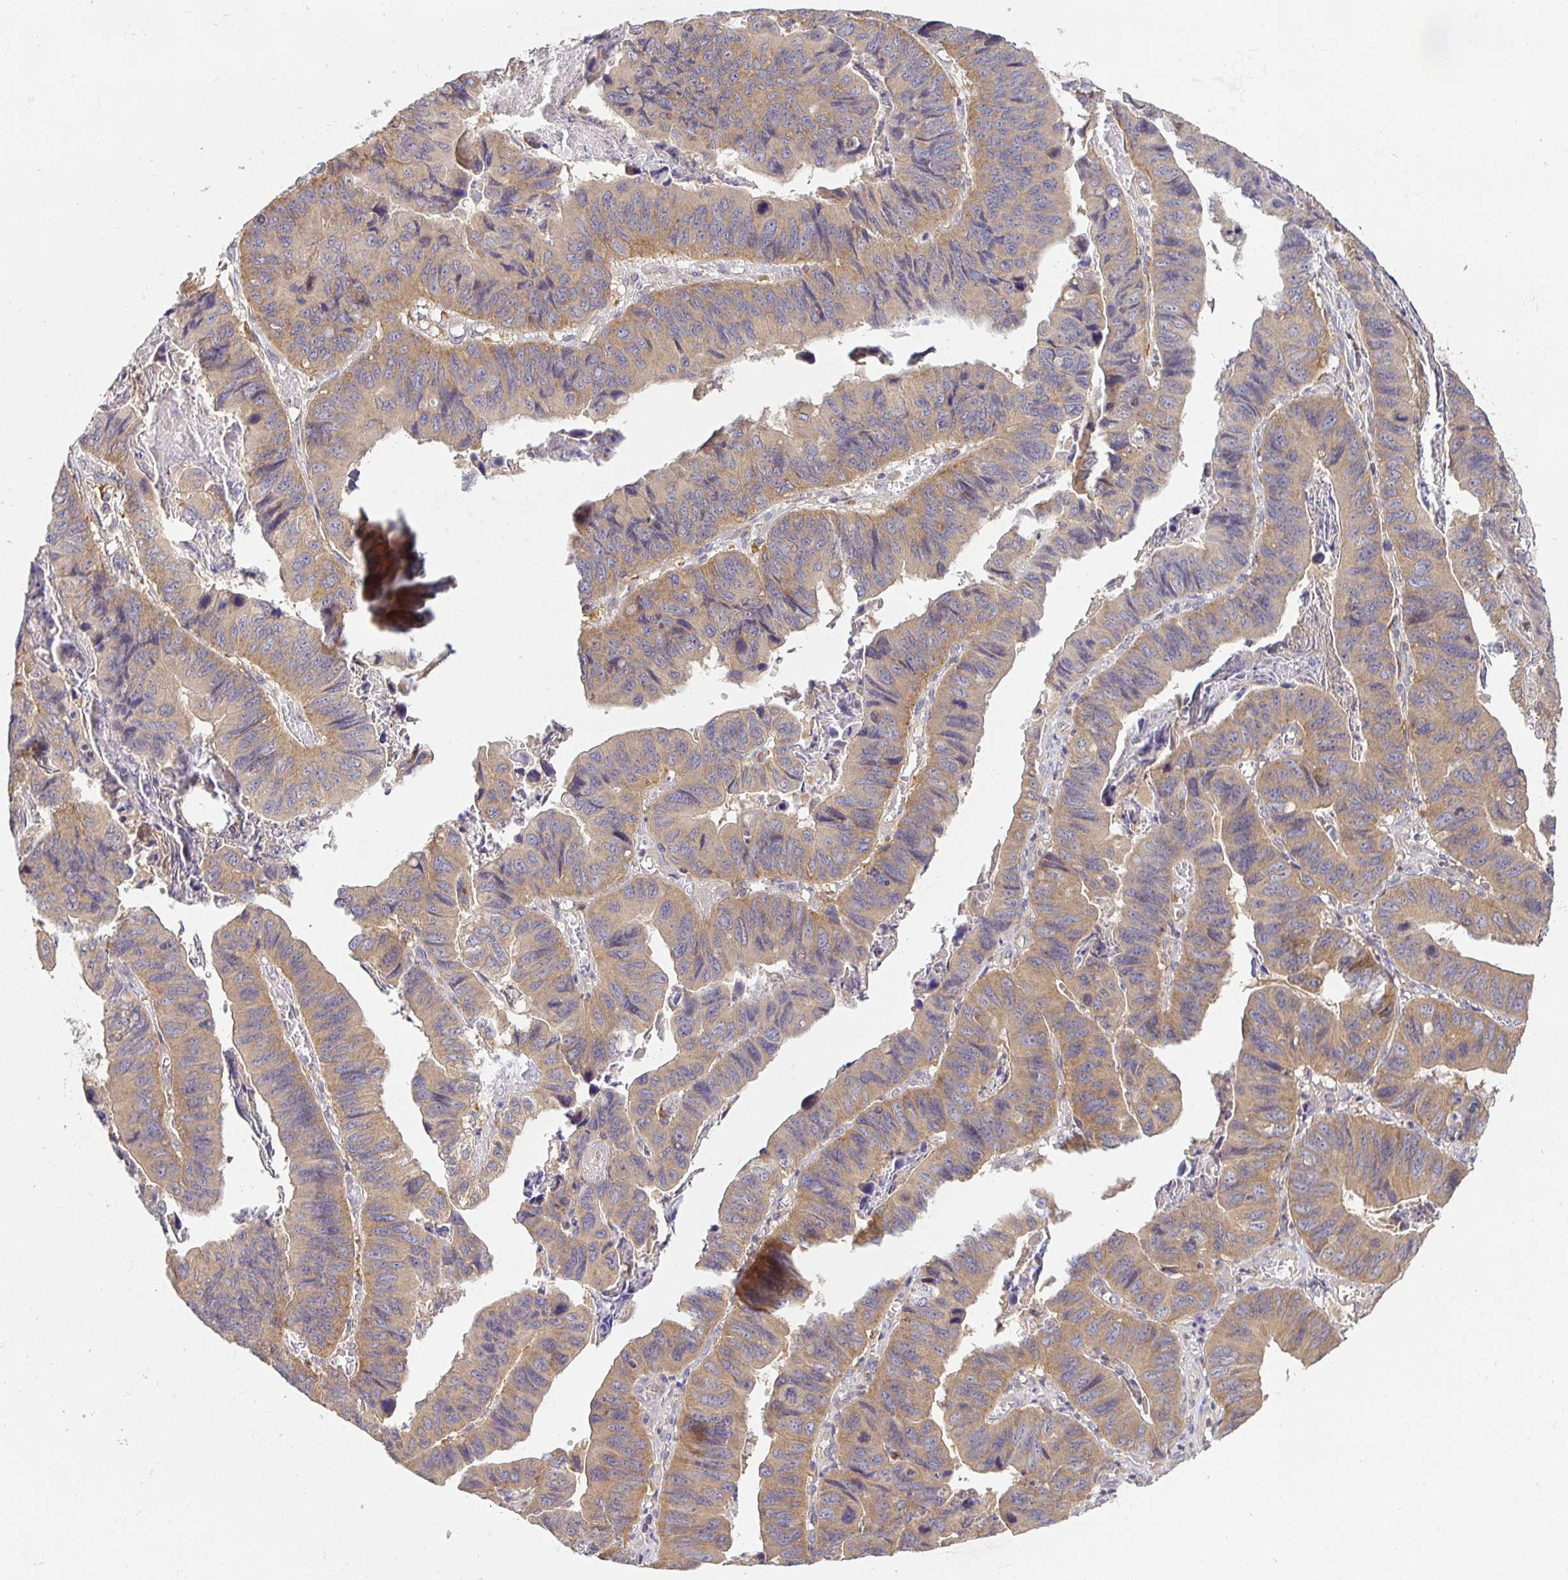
{"staining": {"intensity": "moderate", "quantity": ">75%", "location": "cytoplasmic/membranous"}, "tissue": "stomach cancer", "cell_type": "Tumor cells", "image_type": "cancer", "snomed": [{"axis": "morphology", "description": "Adenocarcinoma, NOS"}, {"axis": "topography", "description": "Stomach, lower"}], "caption": "Stomach cancer (adenocarcinoma) stained with a brown dye shows moderate cytoplasmic/membranous positive positivity in approximately >75% of tumor cells.", "gene": "ATP6V1F", "patient": {"sex": "male", "age": 77}}